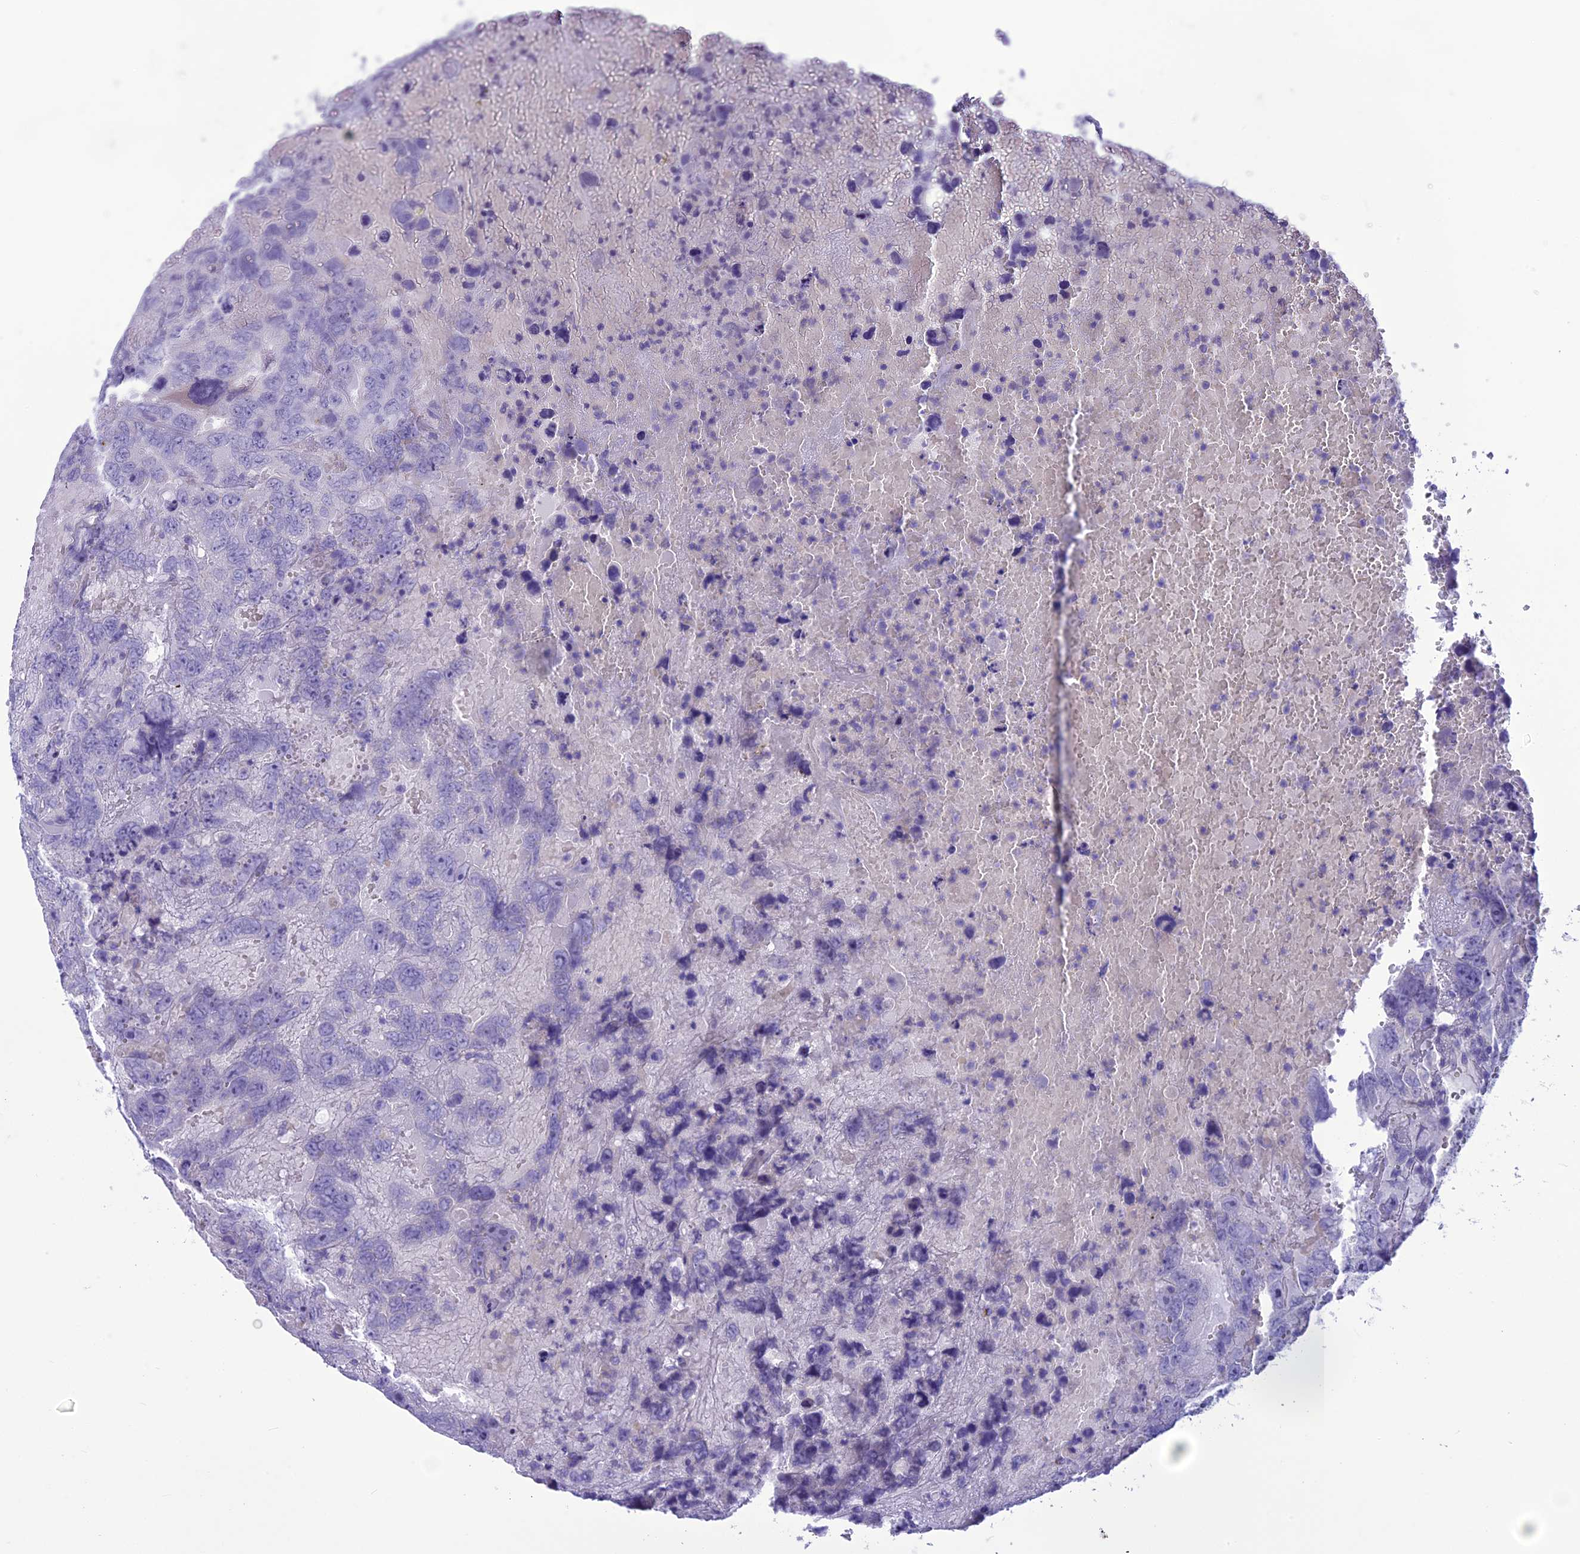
{"staining": {"intensity": "negative", "quantity": "none", "location": "none"}, "tissue": "testis cancer", "cell_type": "Tumor cells", "image_type": "cancer", "snomed": [{"axis": "morphology", "description": "Carcinoma, Embryonal, NOS"}, {"axis": "topography", "description": "Testis"}], "caption": "Embryonal carcinoma (testis) stained for a protein using immunohistochemistry exhibits no staining tumor cells.", "gene": "BBS2", "patient": {"sex": "male", "age": 45}}